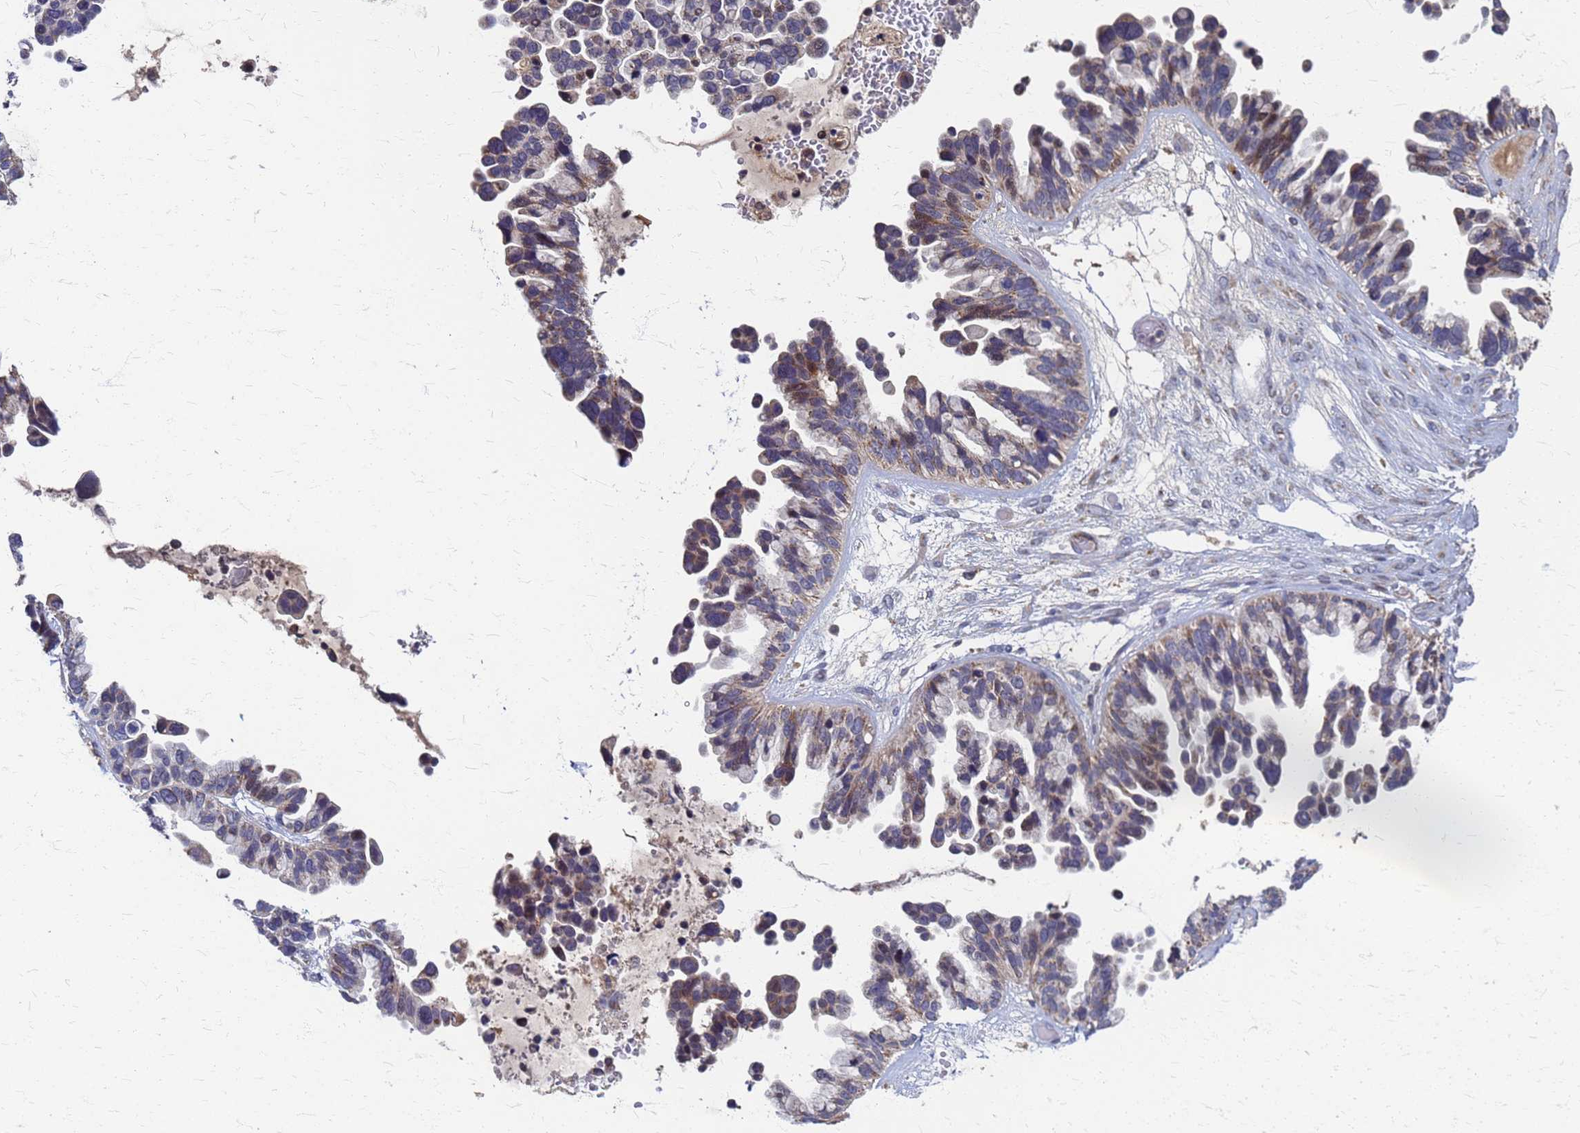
{"staining": {"intensity": "moderate", "quantity": "25%-75%", "location": "cytoplasmic/membranous"}, "tissue": "ovarian cancer", "cell_type": "Tumor cells", "image_type": "cancer", "snomed": [{"axis": "morphology", "description": "Cystadenocarcinoma, serous, NOS"}, {"axis": "topography", "description": "Ovary"}], "caption": "Tumor cells demonstrate medium levels of moderate cytoplasmic/membranous staining in approximately 25%-75% of cells in ovarian serous cystadenocarcinoma. (DAB (3,3'-diaminobenzidine) IHC with brightfield microscopy, high magnification).", "gene": "ATPAF1", "patient": {"sex": "female", "age": 56}}